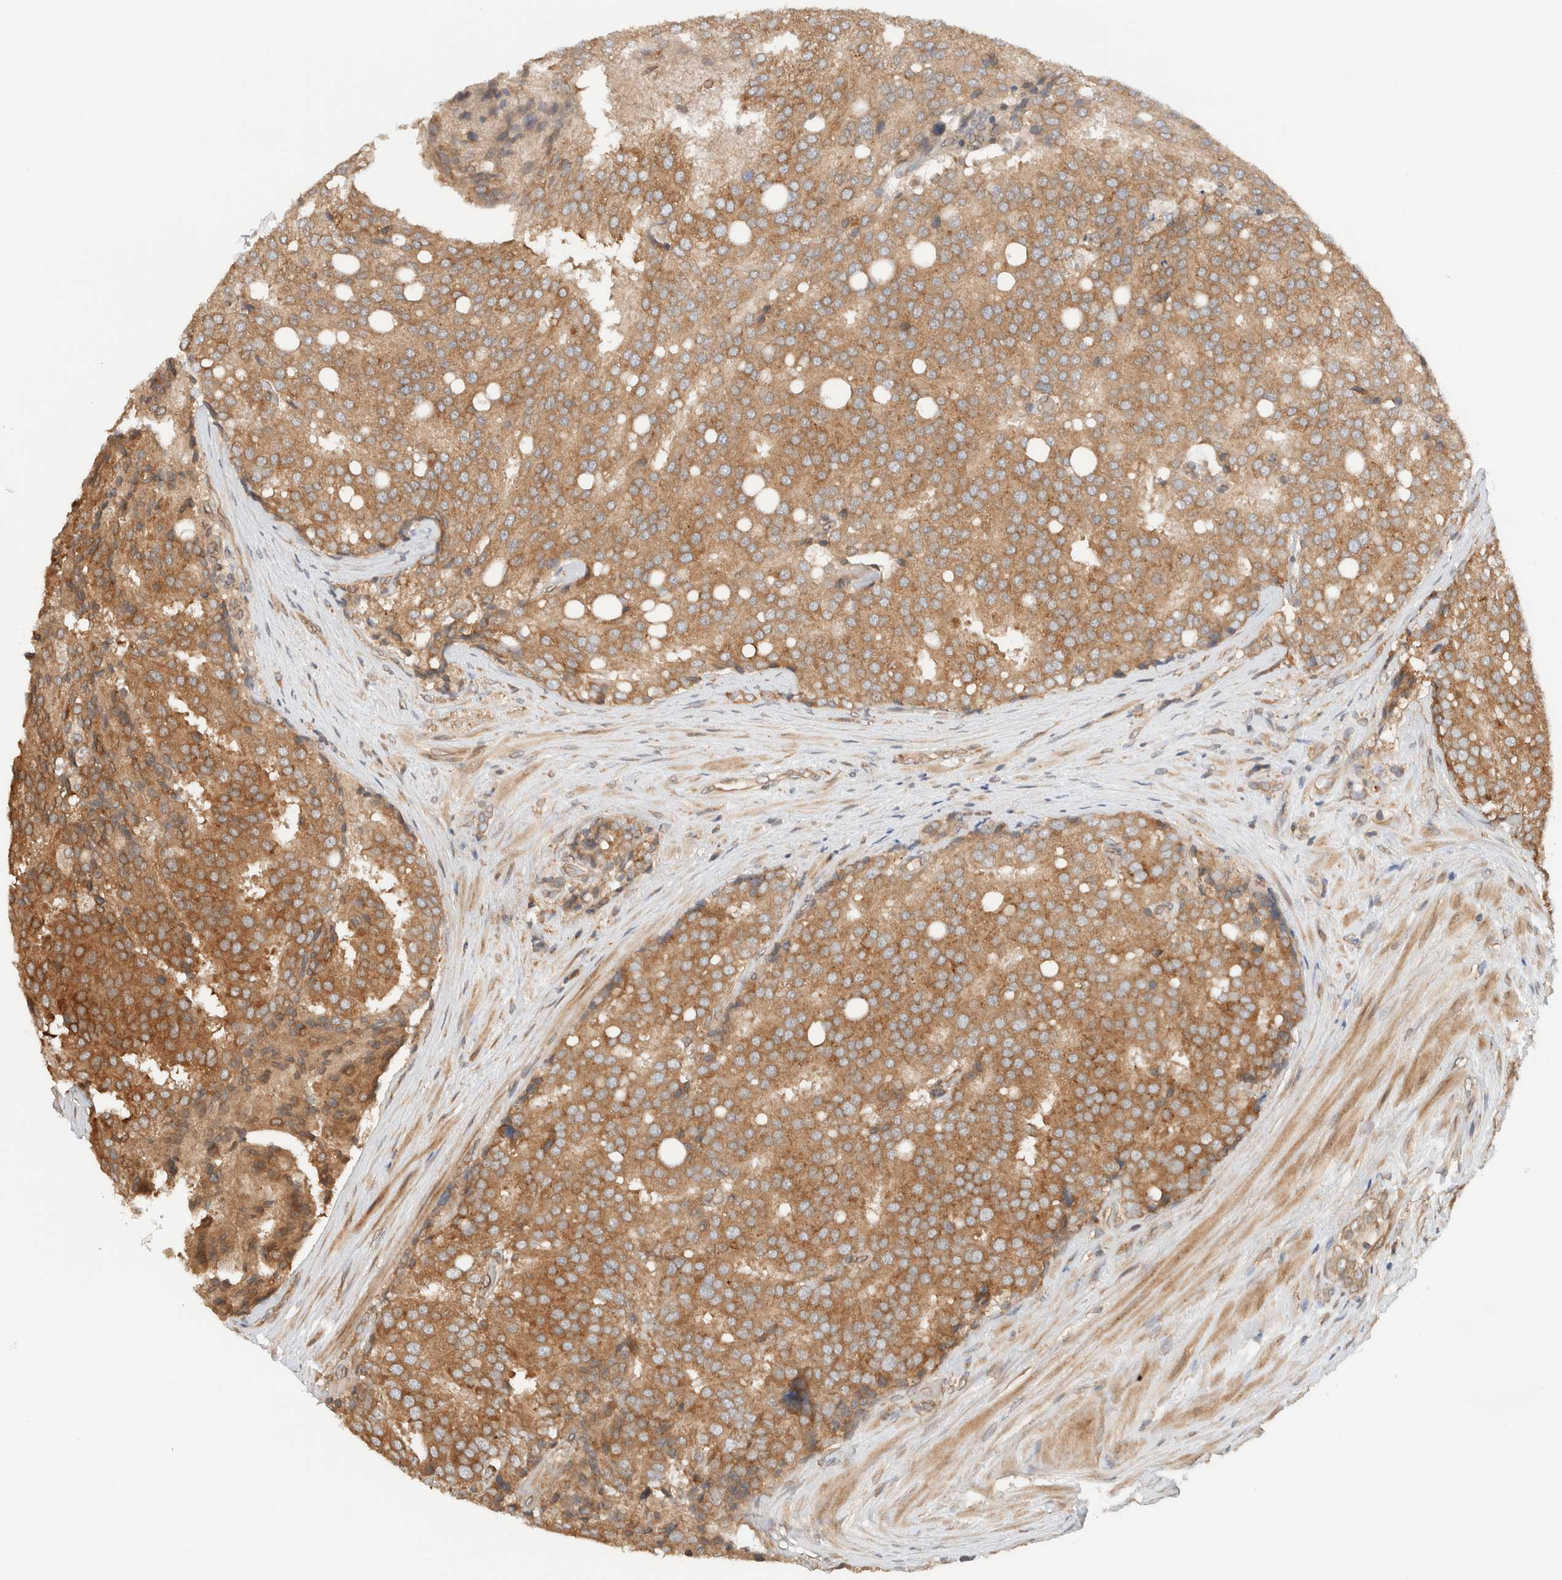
{"staining": {"intensity": "moderate", "quantity": ">75%", "location": "cytoplasmic/membranous"}, "tissue": "prostate cancer", "cell_type": "Tumor cells", "image_type": "cancer", "snomed": [{"axis": "morphology", "description": "Adenocarcinoma, High grade"}, {"axis": "topography", "description": "Prostate"}], "caption": "Prostate adenocarcinoma (high-grade) stained with a brown dye exhibits moderate cytoplasmic/membranous positive positivity in approximately >75% of tumor cells.", "gene": "ARFGEF2", "patient": {"sex": "male", "age": 50}}